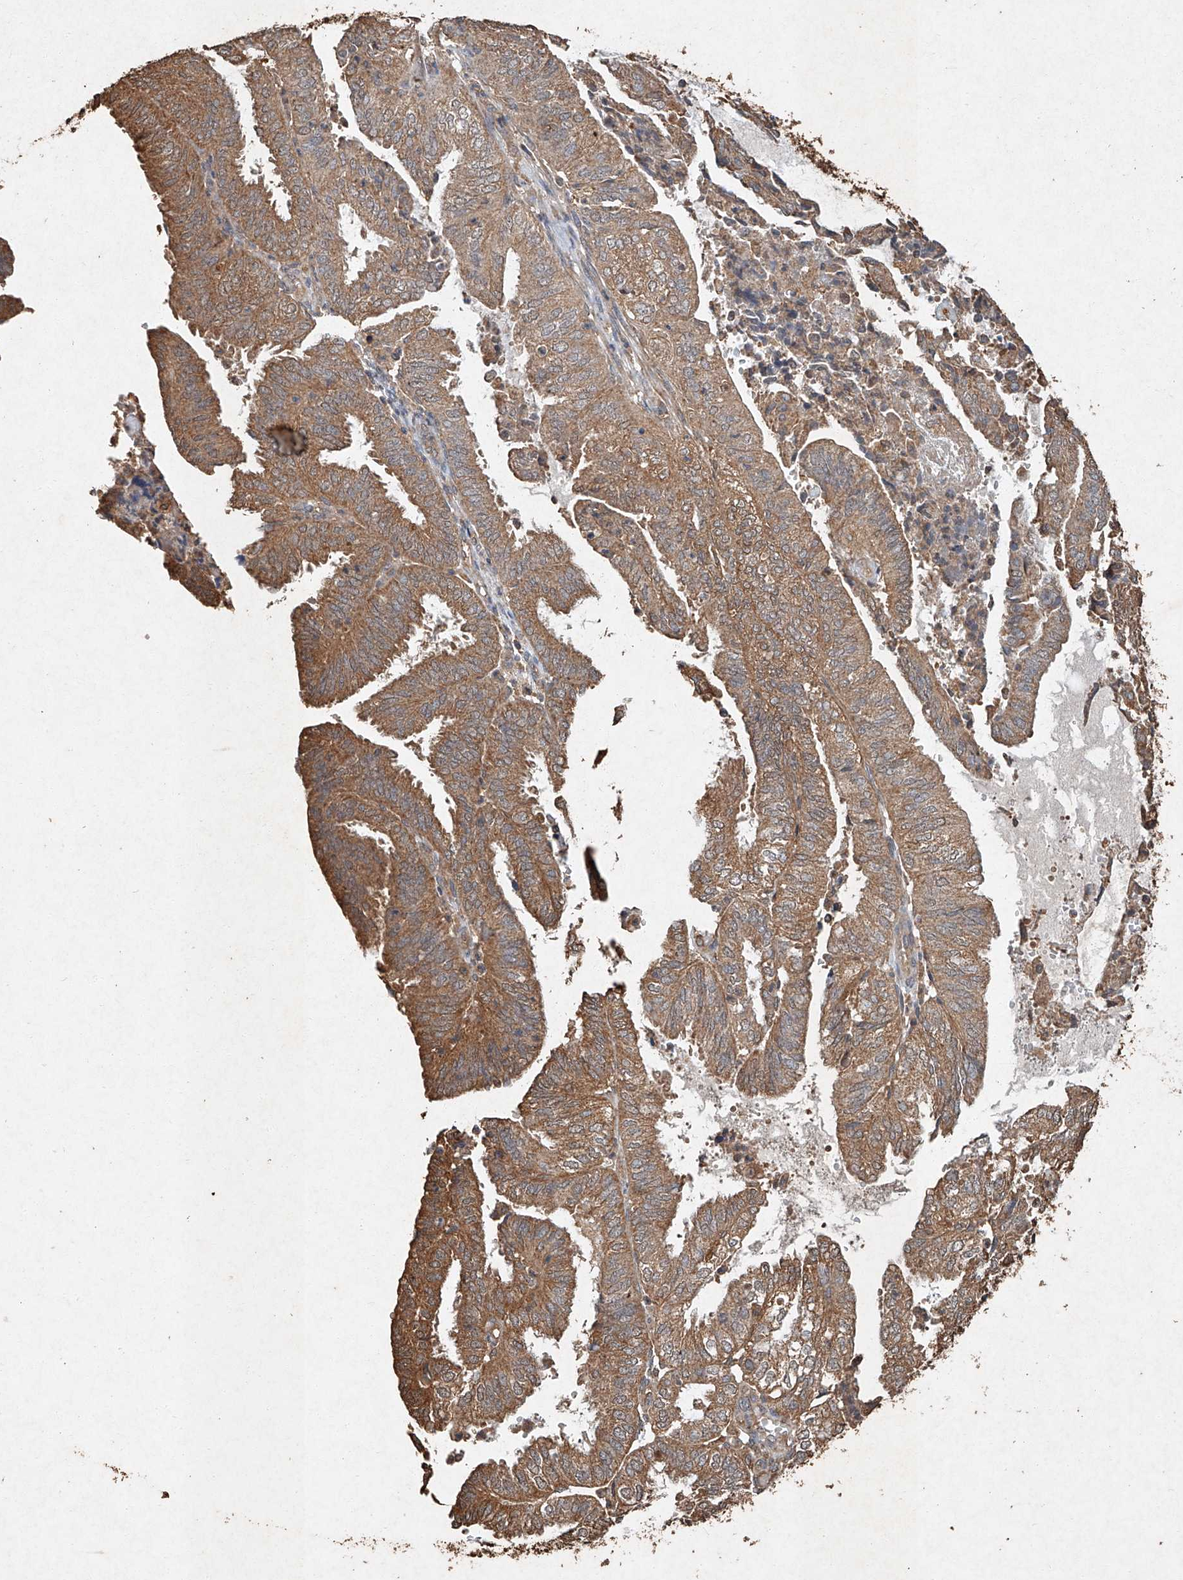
{"staining": {"intensity": "moderate", "quantity": ">75%", "location": "cytoplasmic/membranous"}, "tissue": "endometrial cancer", "cell_type": "Tumor cells", "image_type": "cancer", "snomed": [{"axis": "morphology", "description": "Adenocarcinoma, NOS"}, {"axis": "topography", "description": "Uterus"}], "caption": "About >75% of tumor cells in endometrial adenocarcinoma show moderate cytoplasmic/membranous protein positivity as visualized by brown immunohistochemical staining.", "gene": "STK3", "patient": {"sex": "female", "age": 60}}